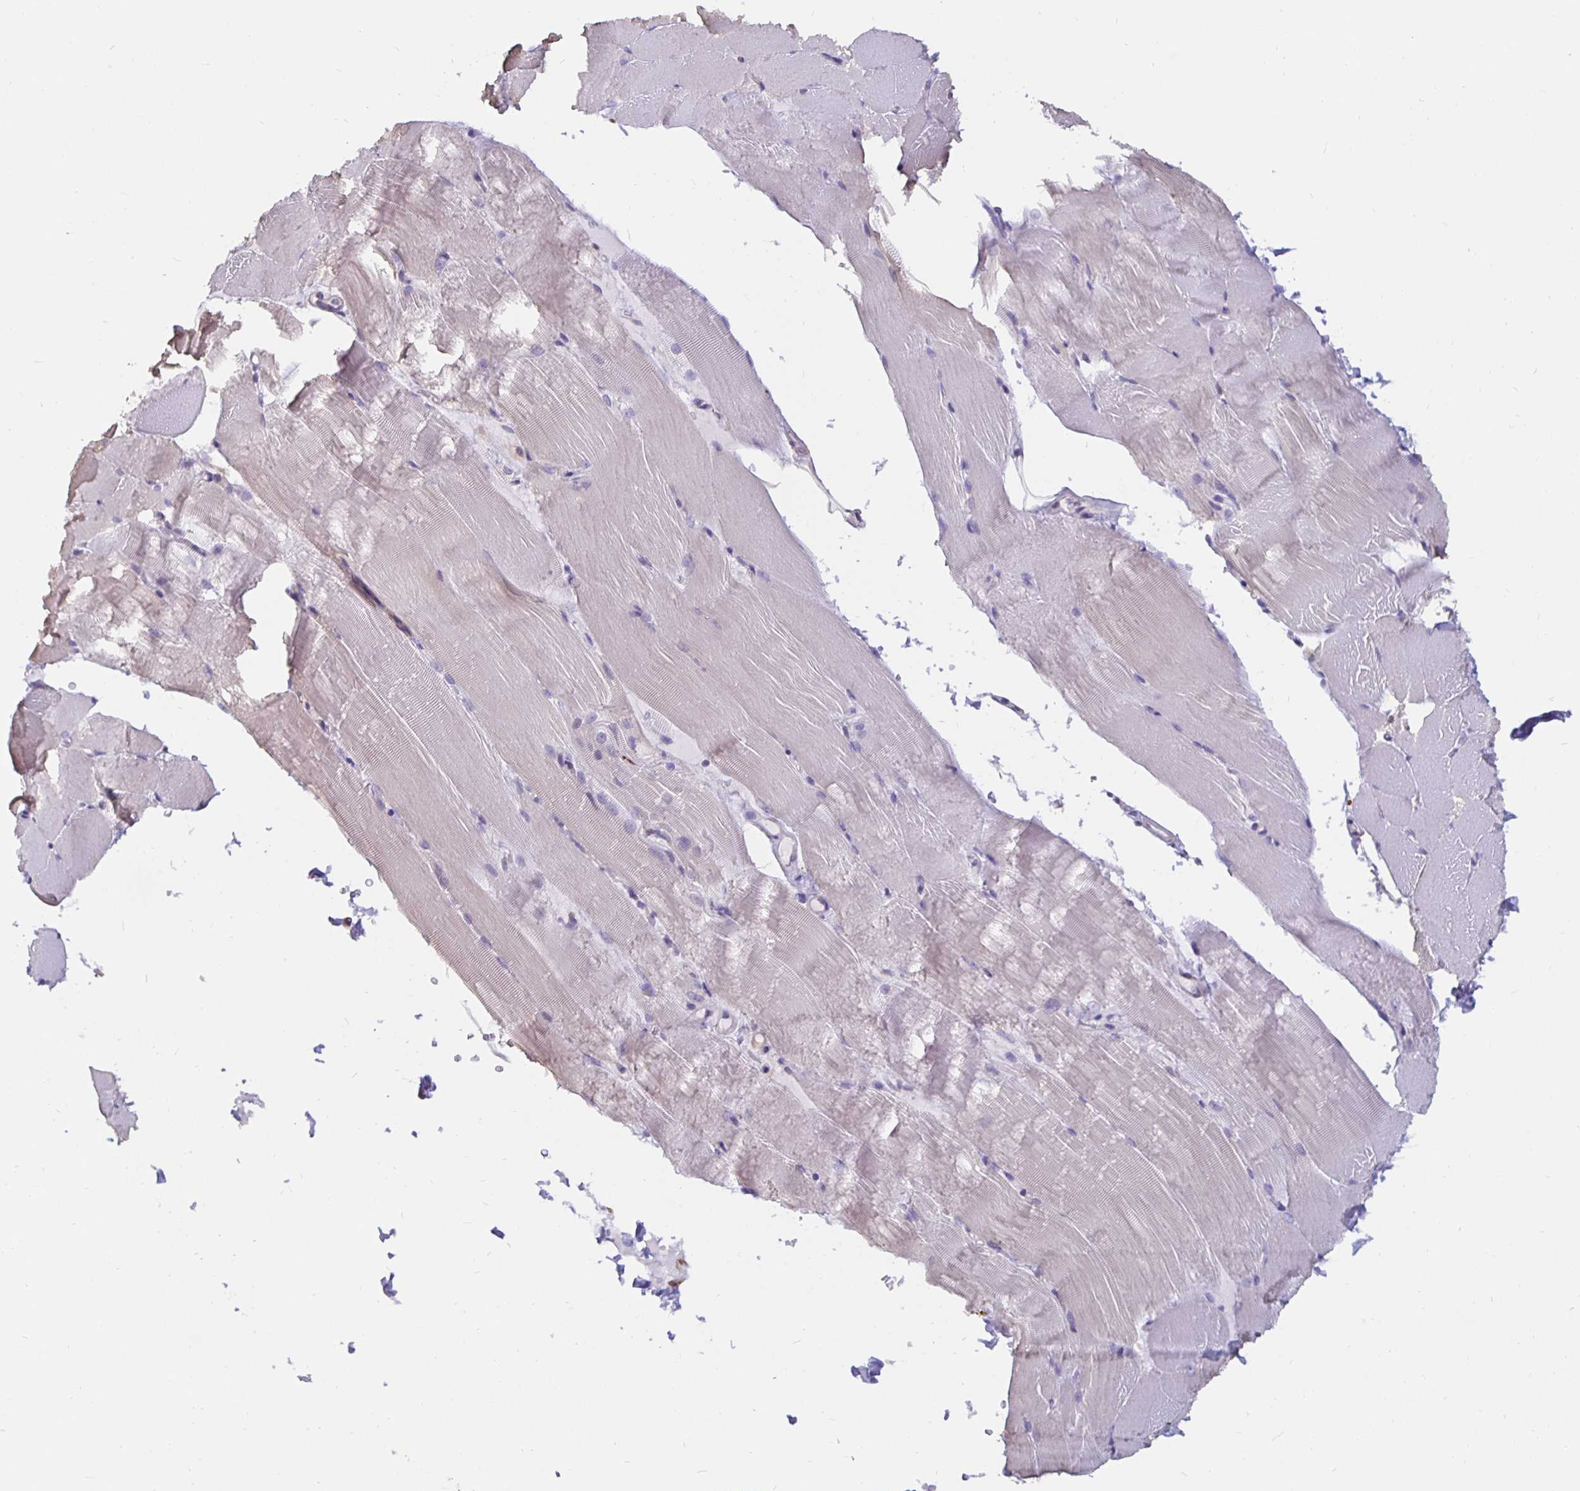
{"staining": {"intensity": "negative", "quantity": "none", "location": "none"}, "tissue": "skeletal muscle", "cell_type": "Myocytes", "image_type": "normal", "snomed": [{"axis": "morphology", "description": "Normal tissue, NOS"}, {"axis": "topography", "description": "Skeletal muscle"}], "caption": "The image reveals no significant positivity in myocytes of skeletal muscle.", "gene": "DNAI2", "patient": {"sex": "female", "age": 37}}